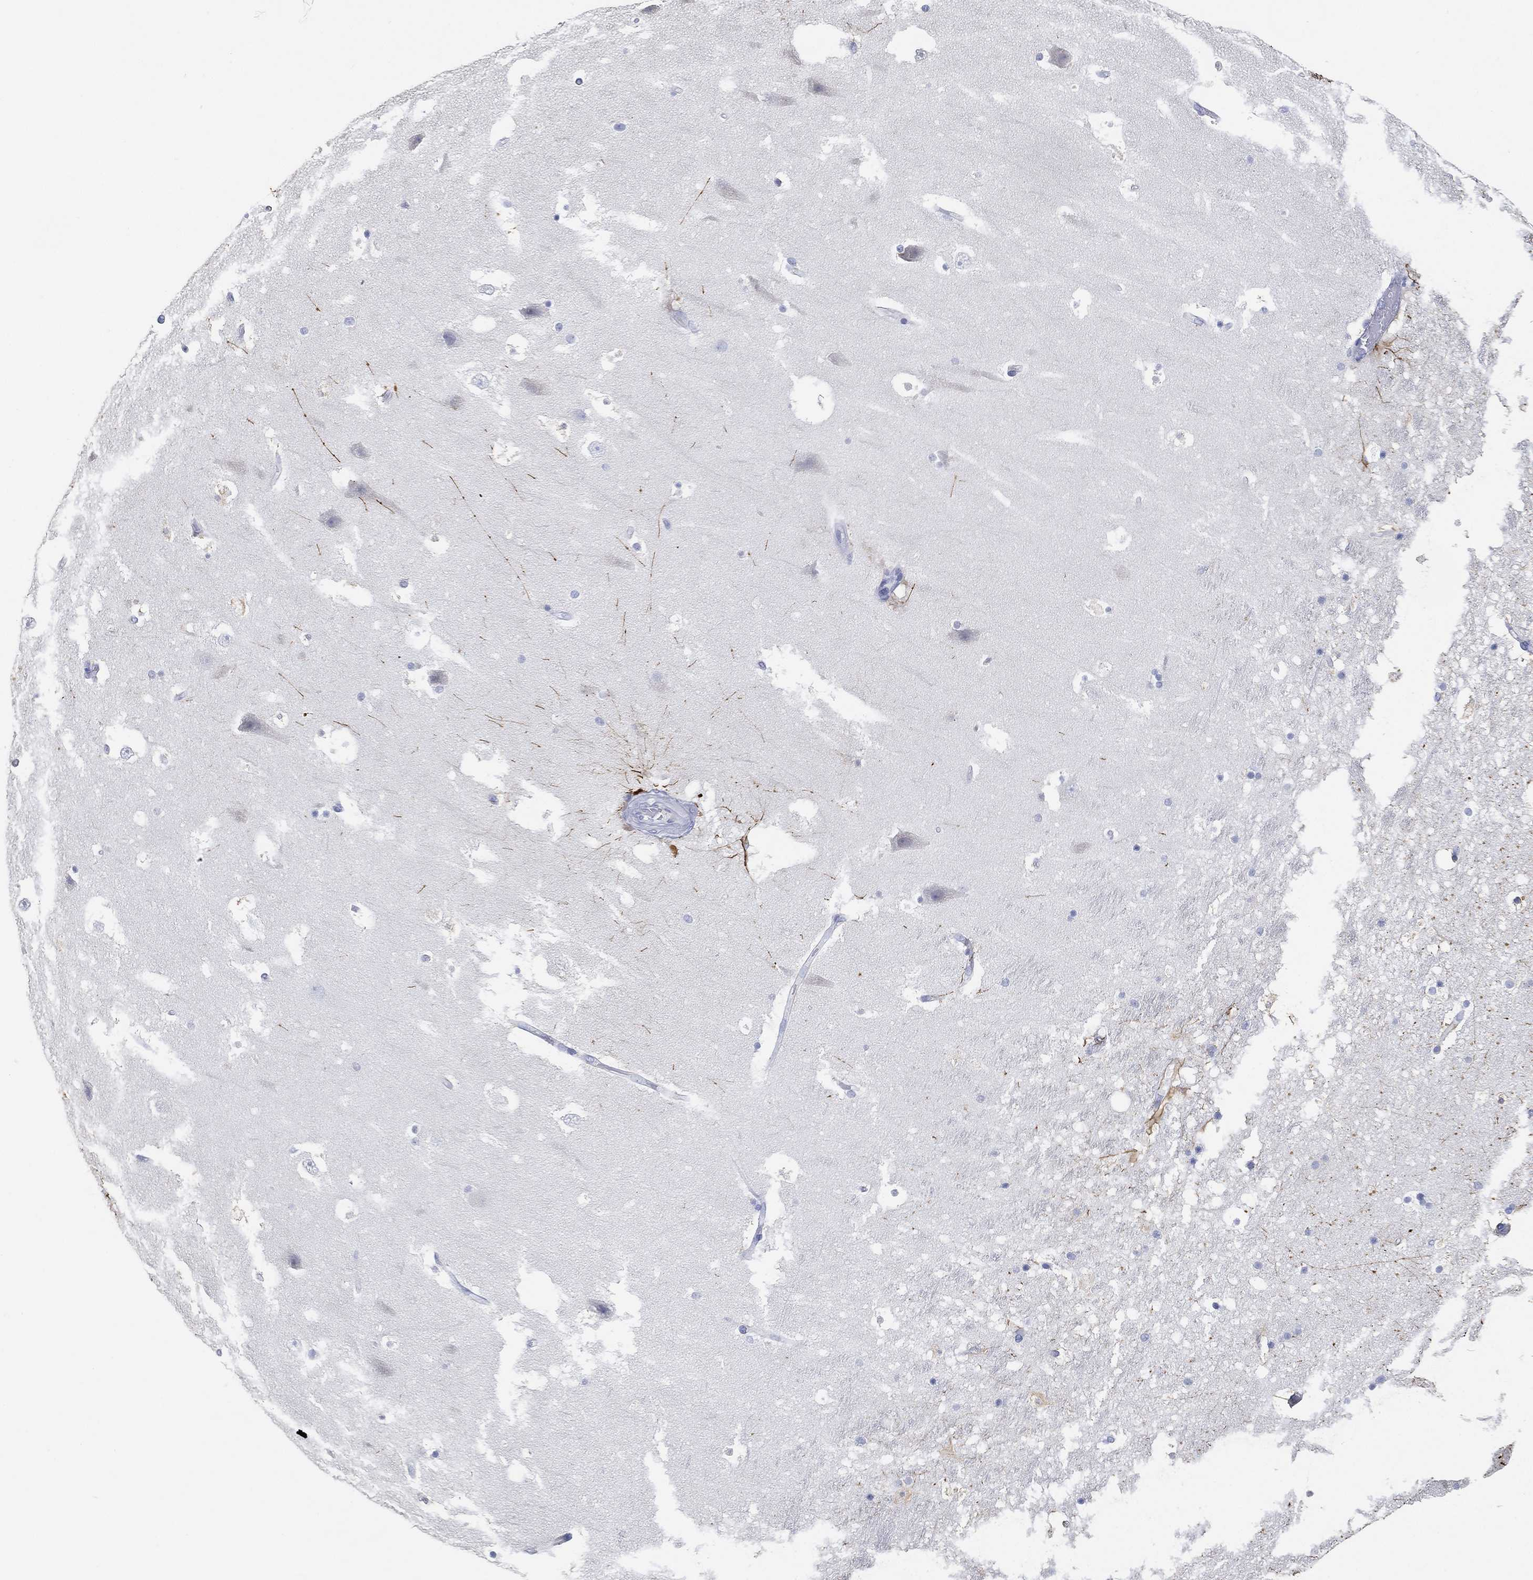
{"staining": {"intensity": "strong", "quantity": "<25%", "location": "cytoplasmic/membranous"}, "tissue": "hippocampus", "cell_type": "Glial cells", "image_type": "normal", "snomed": [{"axis": "morphology", "description": "Normal tissue, NOS"}, {"axis": "topography", "description": "Hippocampus"}], "caption": "The image exhibits a brown stain indicating the presence of a protein in the cytoplasmic/membranous of glial cells in hippocampus.", "gene": "FMO1", "patient": {"sex": "male", "age": 51}}